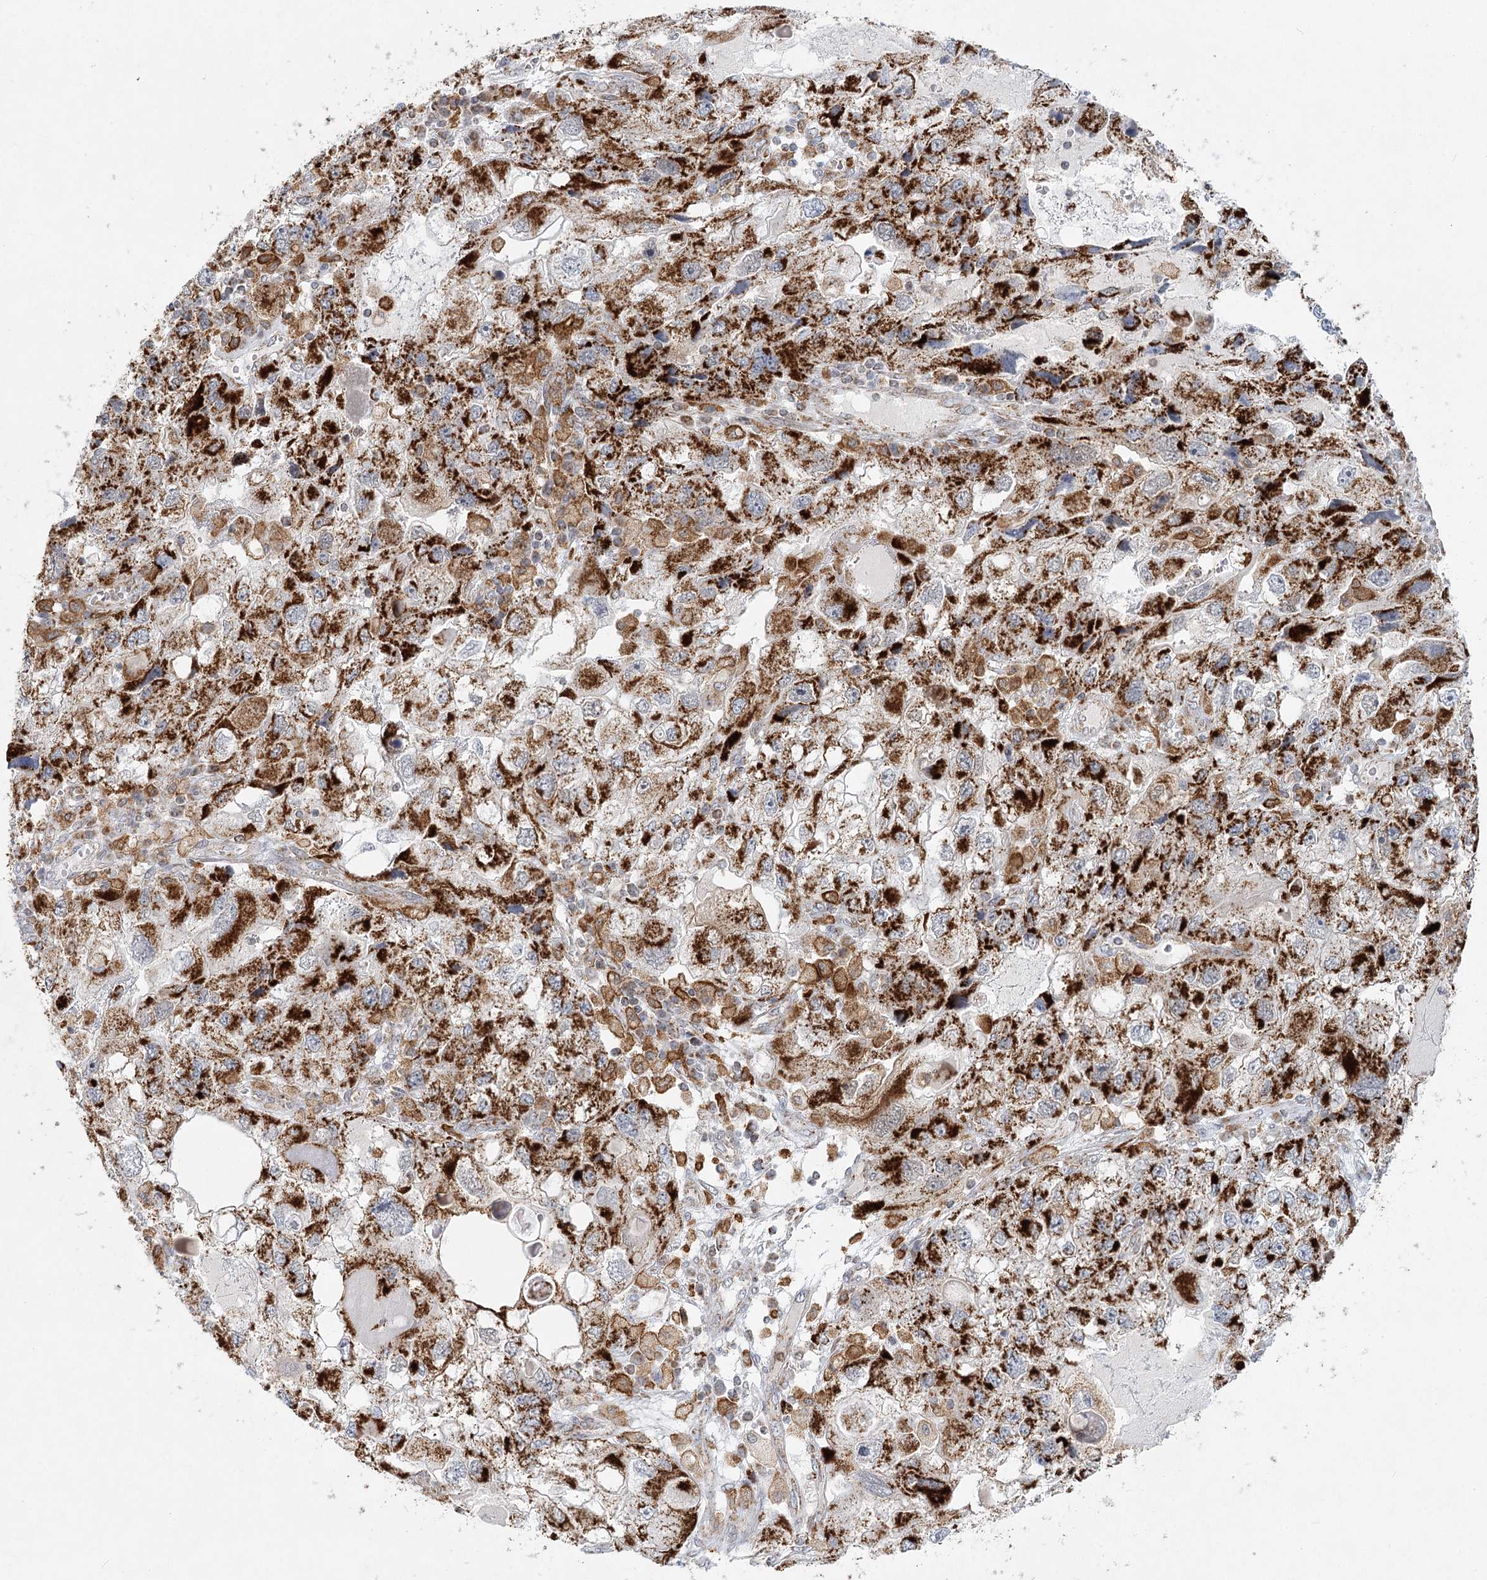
{"staining": {"intensity": "strong", "quantity": ">75%", "location": "cytoplasmic/membranous"}, "tissue": "endometrial cancer", "cell_type": "Tumor cells", "image_type": "cancer", "snomed": [{"axis": "morphology", "description": "Adenocarcinoma, NOS"}, {"axis": "topography", "description": "Endometrium"}], "caption": "Protein expression analysis of endometrial adenocarcinoma shows strong cytoplasmic/membranous staining in approximately >75% of tumor cells.", "gene": "TAS1R1", "patient": {"sex": "female", "age": 49}}